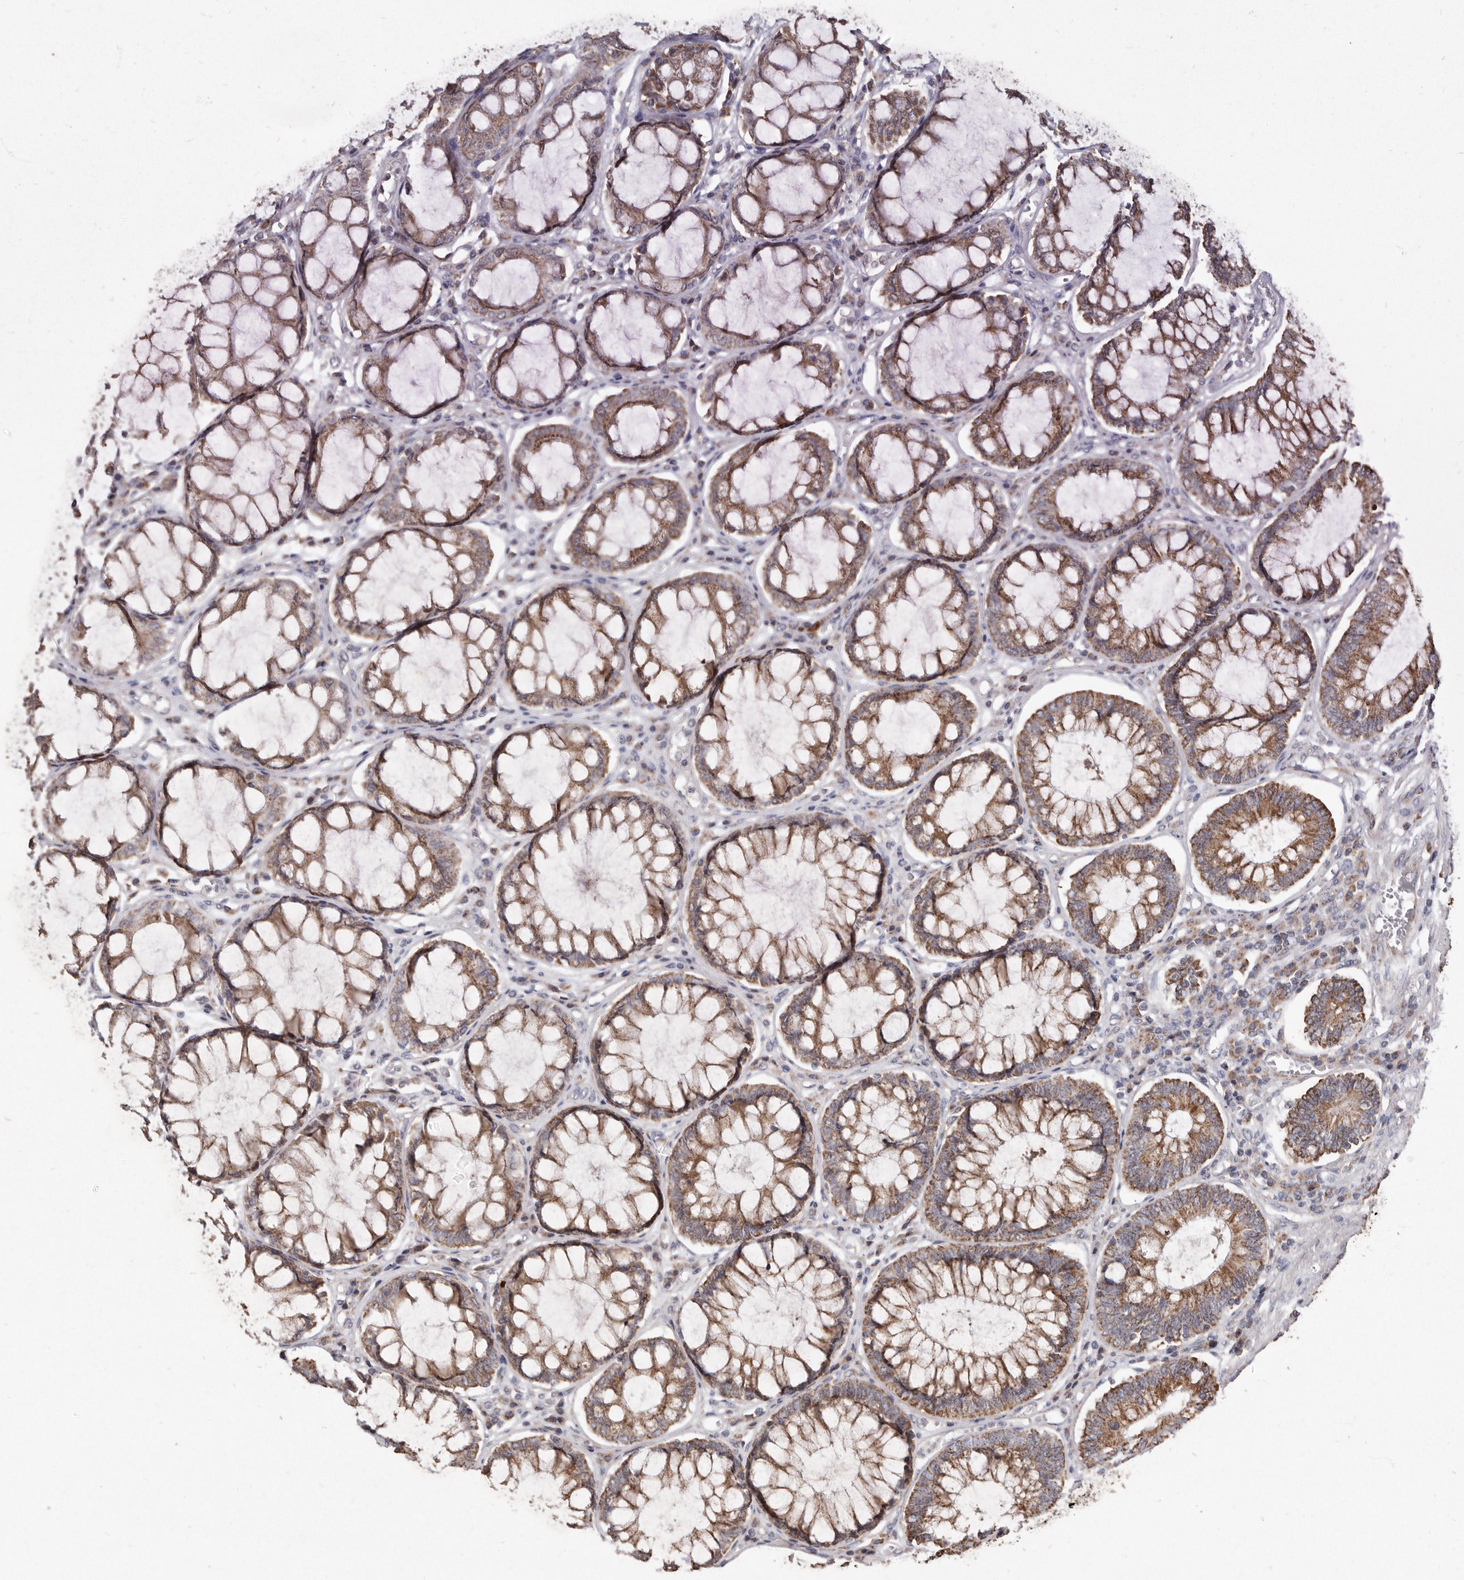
{"staining": {"intensity": "moderate", "quantity": ">75%", "location": "cytoplasmic/membranous"}, "tissue": "colorectal cancer", "cell_type": "Tumor cells", "image_type": "cancer", "snomed": [{"axis": "morphology", "description": "Adenocarcinoma, NOS"}, {"axis": "topography", "description": "Rectum"}], "caption": "Tumor cells demonstrate medium levels of moderate cytoplasmic/membranous expression in approximately >75% of cells in human colorectal cancer.", "gene": "KIF26B", "patient": {"sex": "male", "age": 84}}